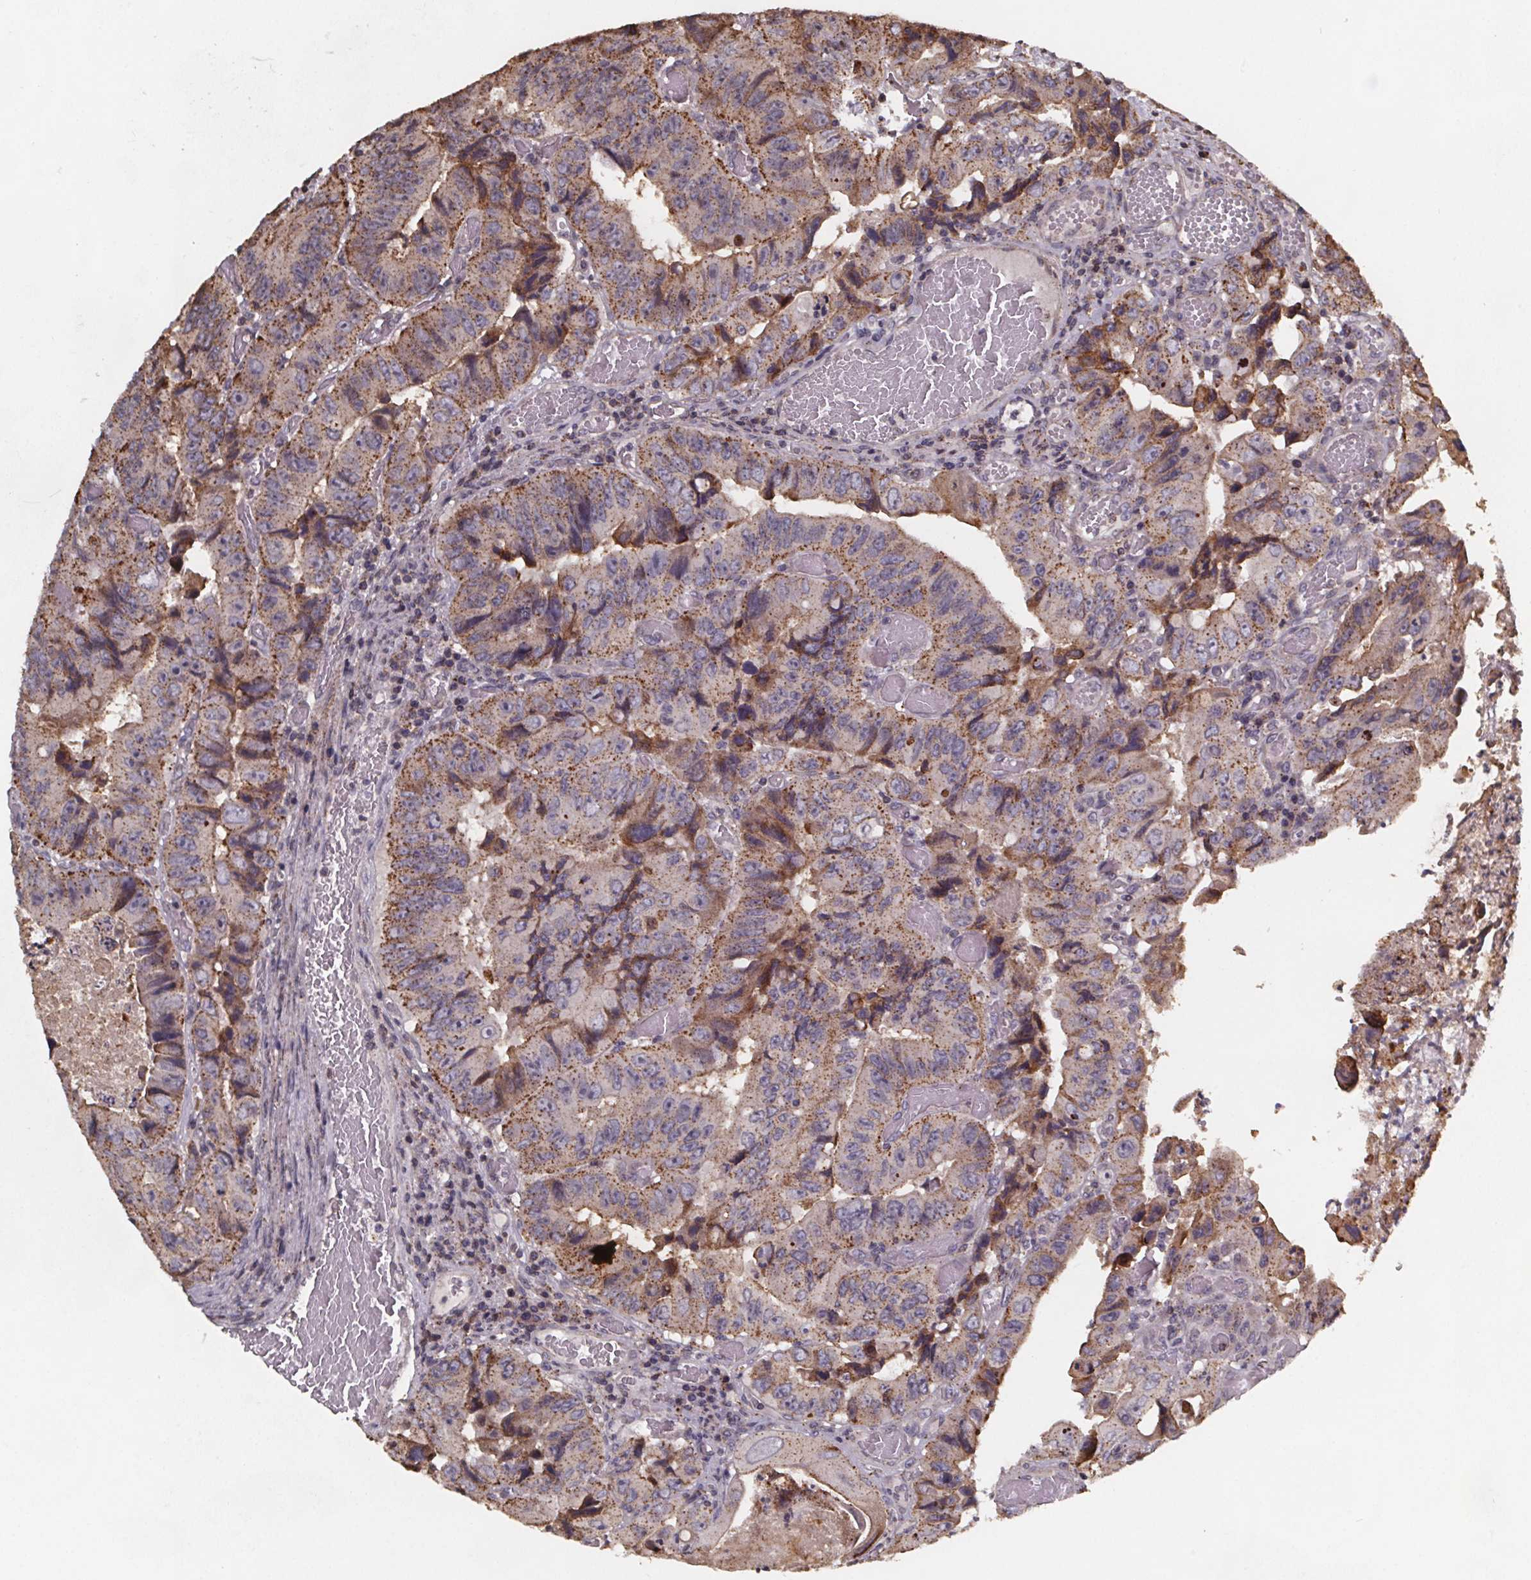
{"staining": {"intensity": "moderate", "quantity": "25%-75%", "location": "cytoplasmic/membranous"}, "tissue": "colorectal cancer", "cell_type": "Tumor cells", "image_type": "cancer", "snomed": [{"axis": "morphology", "description": "Adenocarcinoma, NOS"}, {"axis": "topography", "description": "Colon"}], "caption": "Immunohistochemical staining of human colorectal adenocarcinoma reveals moderate cytoplasmic/membranous protein positivity in about 25%-75% of tumor cells. (DAB (3,3'-diaminobenzidine) IHC, brown staining for protein, blue staining for nuclei).", "gene": "ZNF879", "patient": {"sex": "female", "age": 84}}